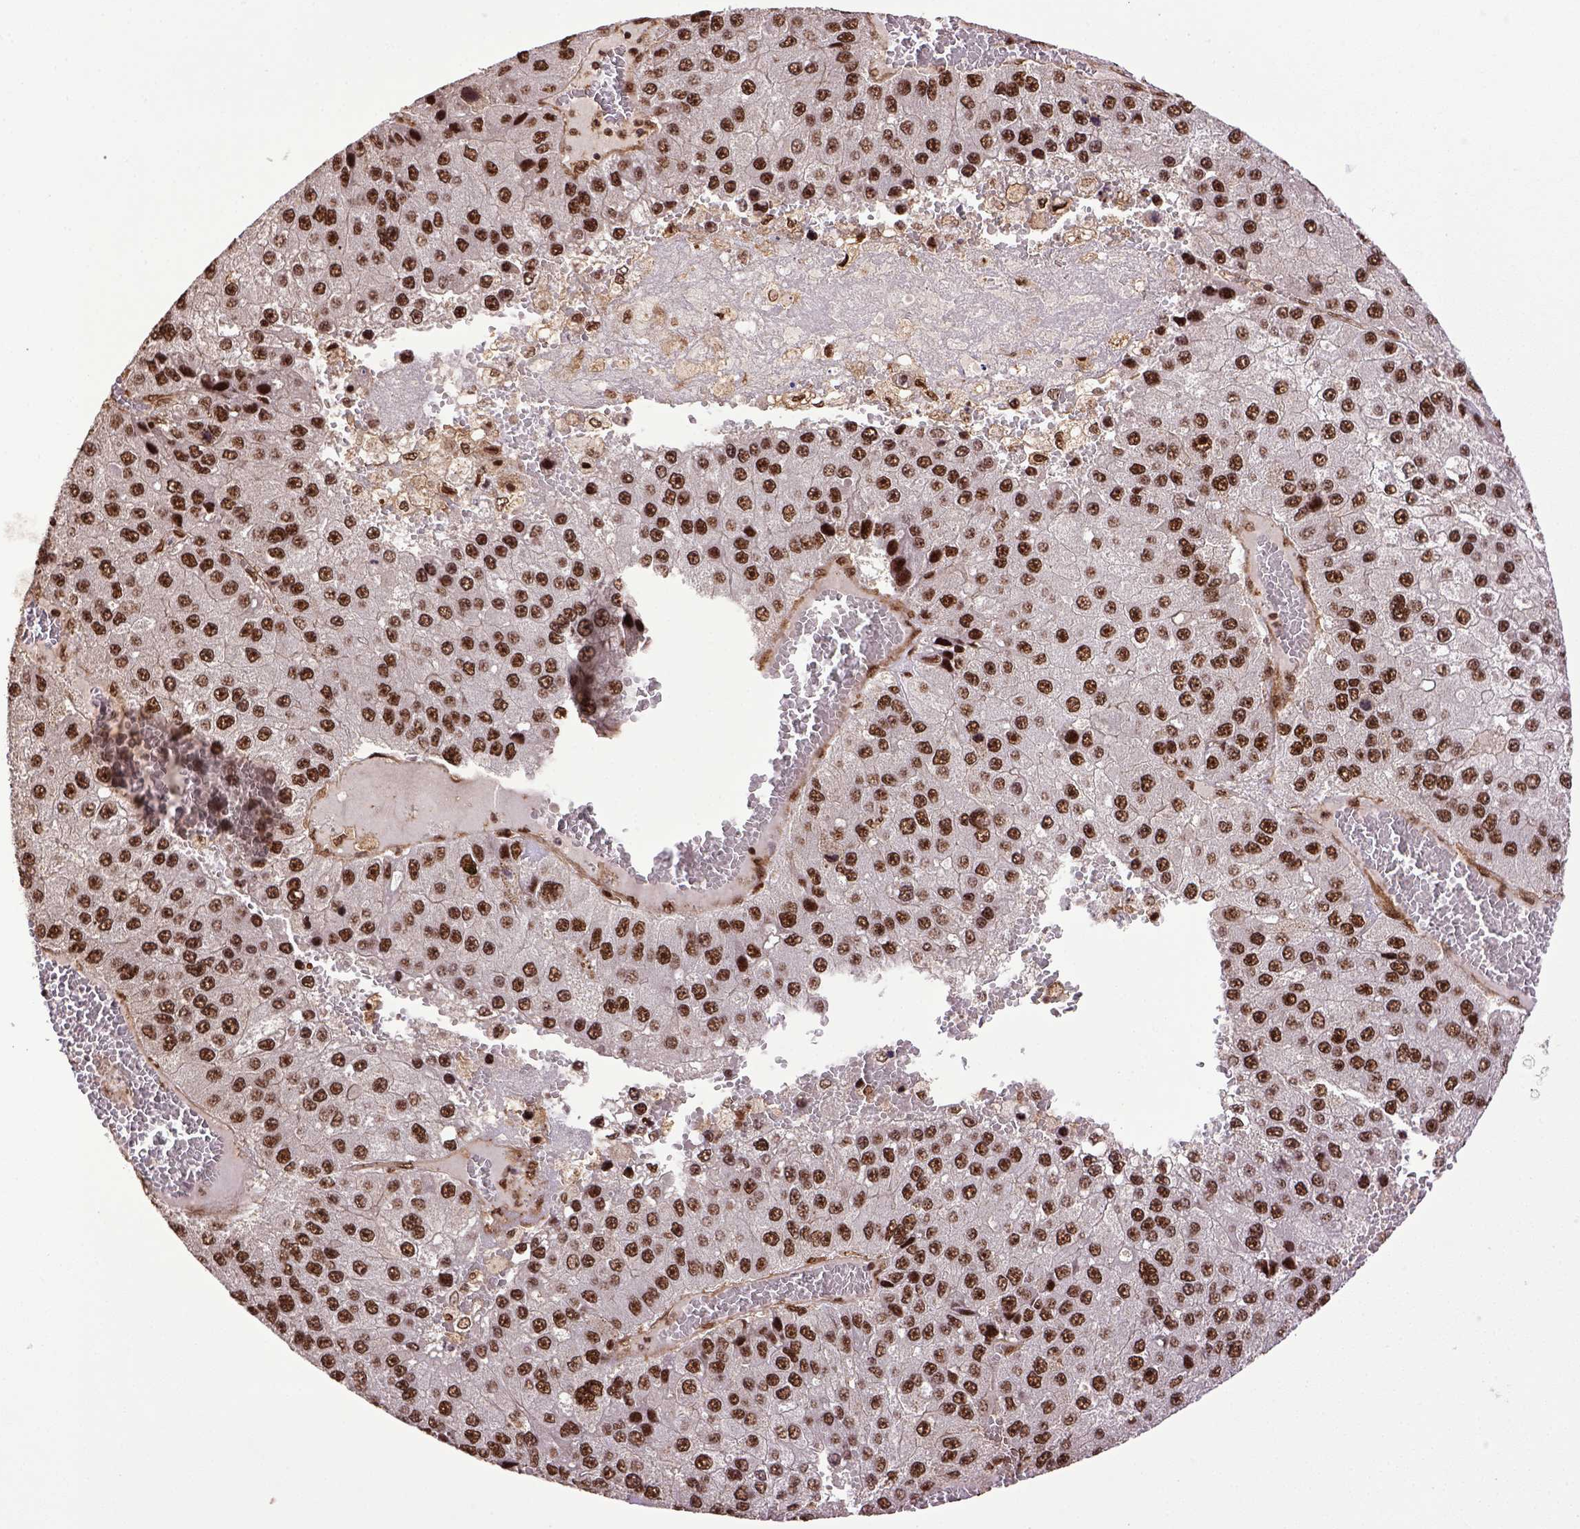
{"staining": {"intensity": "strong", "quantity": ">75%", "location": "nuclear"}, "tissue": "liver cancer", "cell_type": "Tumor cells", "image_type": "cancer", "snomed": [{"axis": "morphology", "description": "Carcinoma, Hepatocellular, NOS"}, {"axis": "topography", "description": "Liver"}], "caption": "DAB (3,3'-diaminobenzidine) immunohistochemical staining of liver cancer demonstrates strong nuclear protein expression in approximately >75% of tumor cells. The protein of interest is shown in brown color, while the nuclei are stained blue.", "gene": "PPIG", "patient": {"sex": "female", "age": 73}}